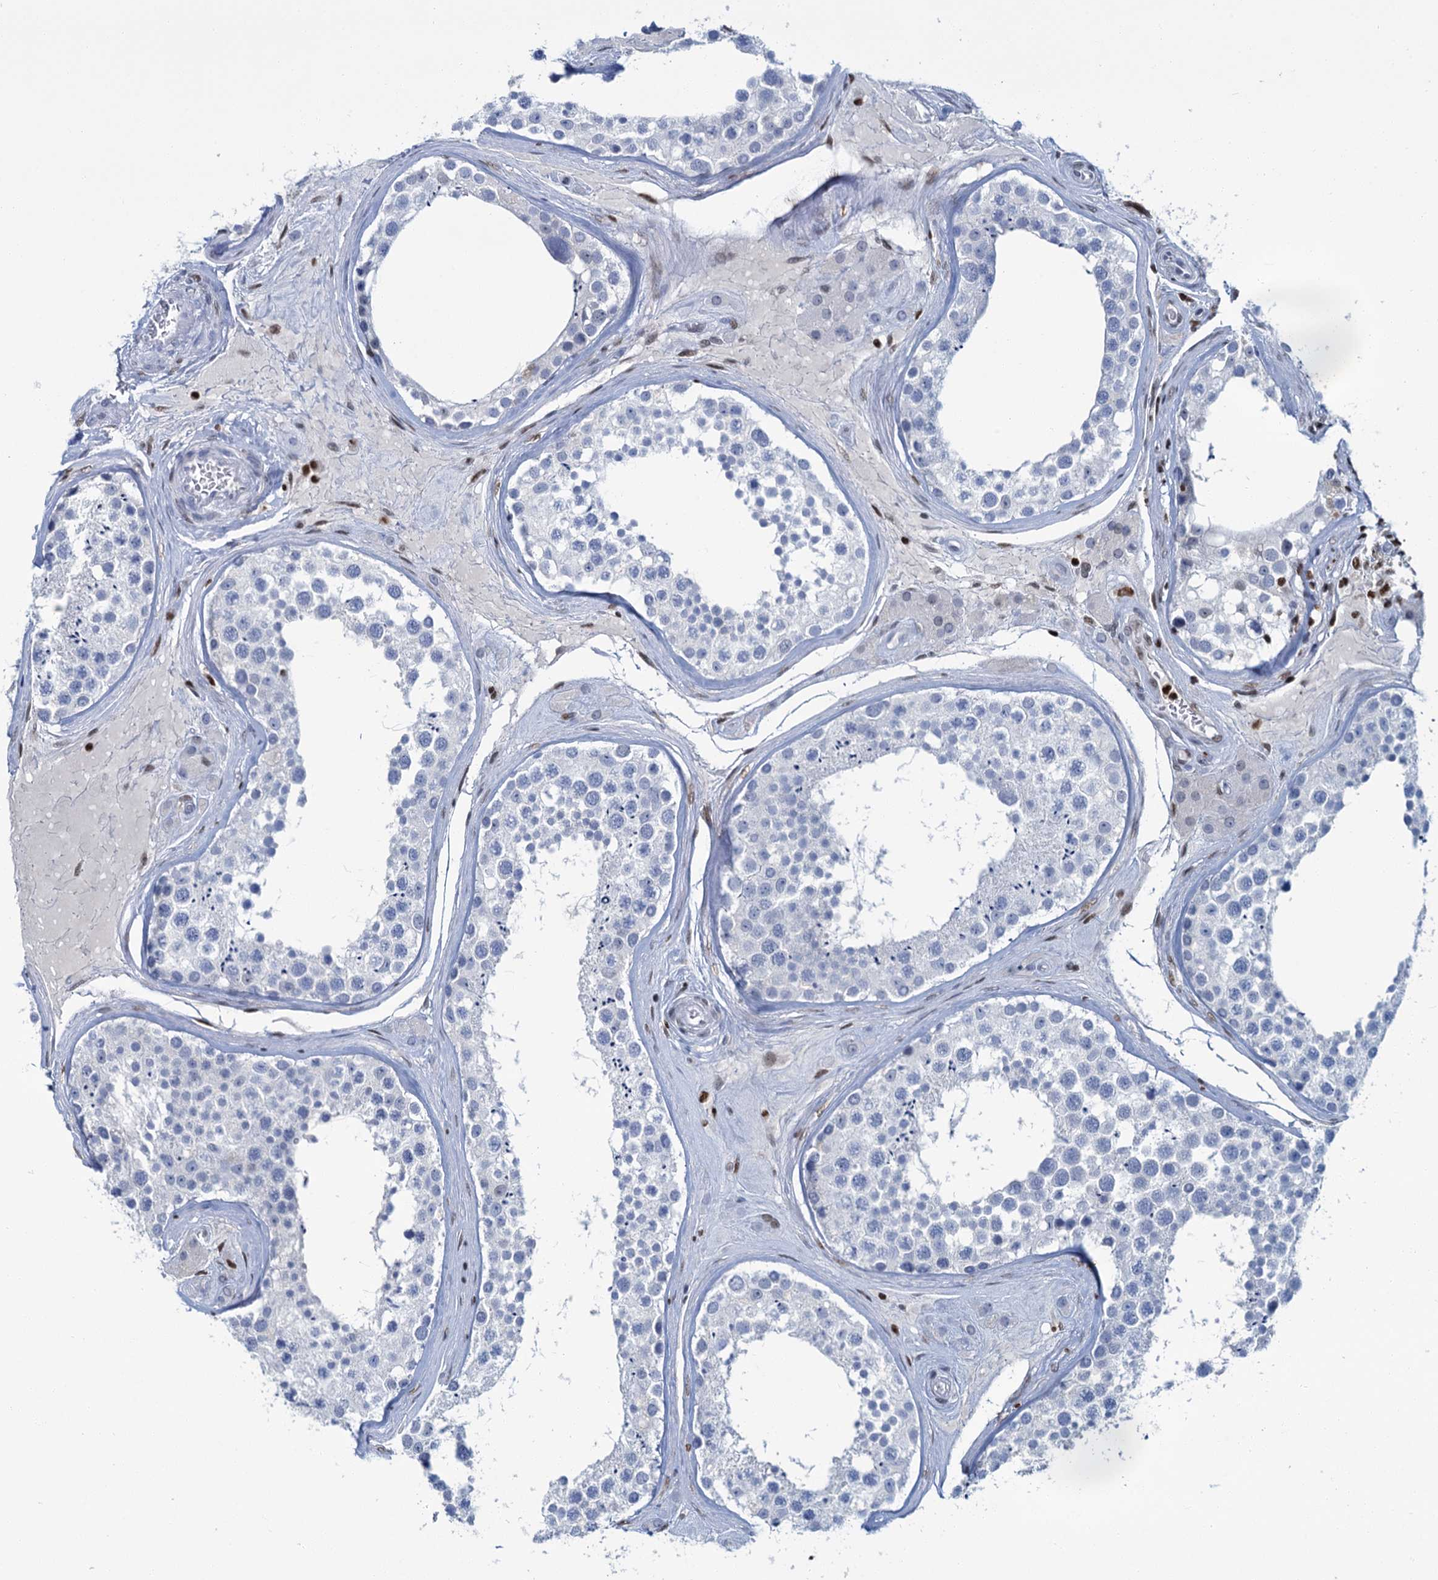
{"staining": {"intensity": "negative", "quantity": "none", "location": "none"}, "tissue": "testis", "cell_type": "Cells in seminiferous ducts", "image_type": "normal", "snomed": [{"axis": "morphology", "description": "Normal tissue, NOS"}, {"axis": "topography", "description": "Testis"}], "caption": "This is an immunohistochemistry (IHC) photomicrograph of benign human testis. There is no positivity in cells in seminiferous ducts.", "gene": "CELF2", "patient": {"sex": "male", "age": 46}}